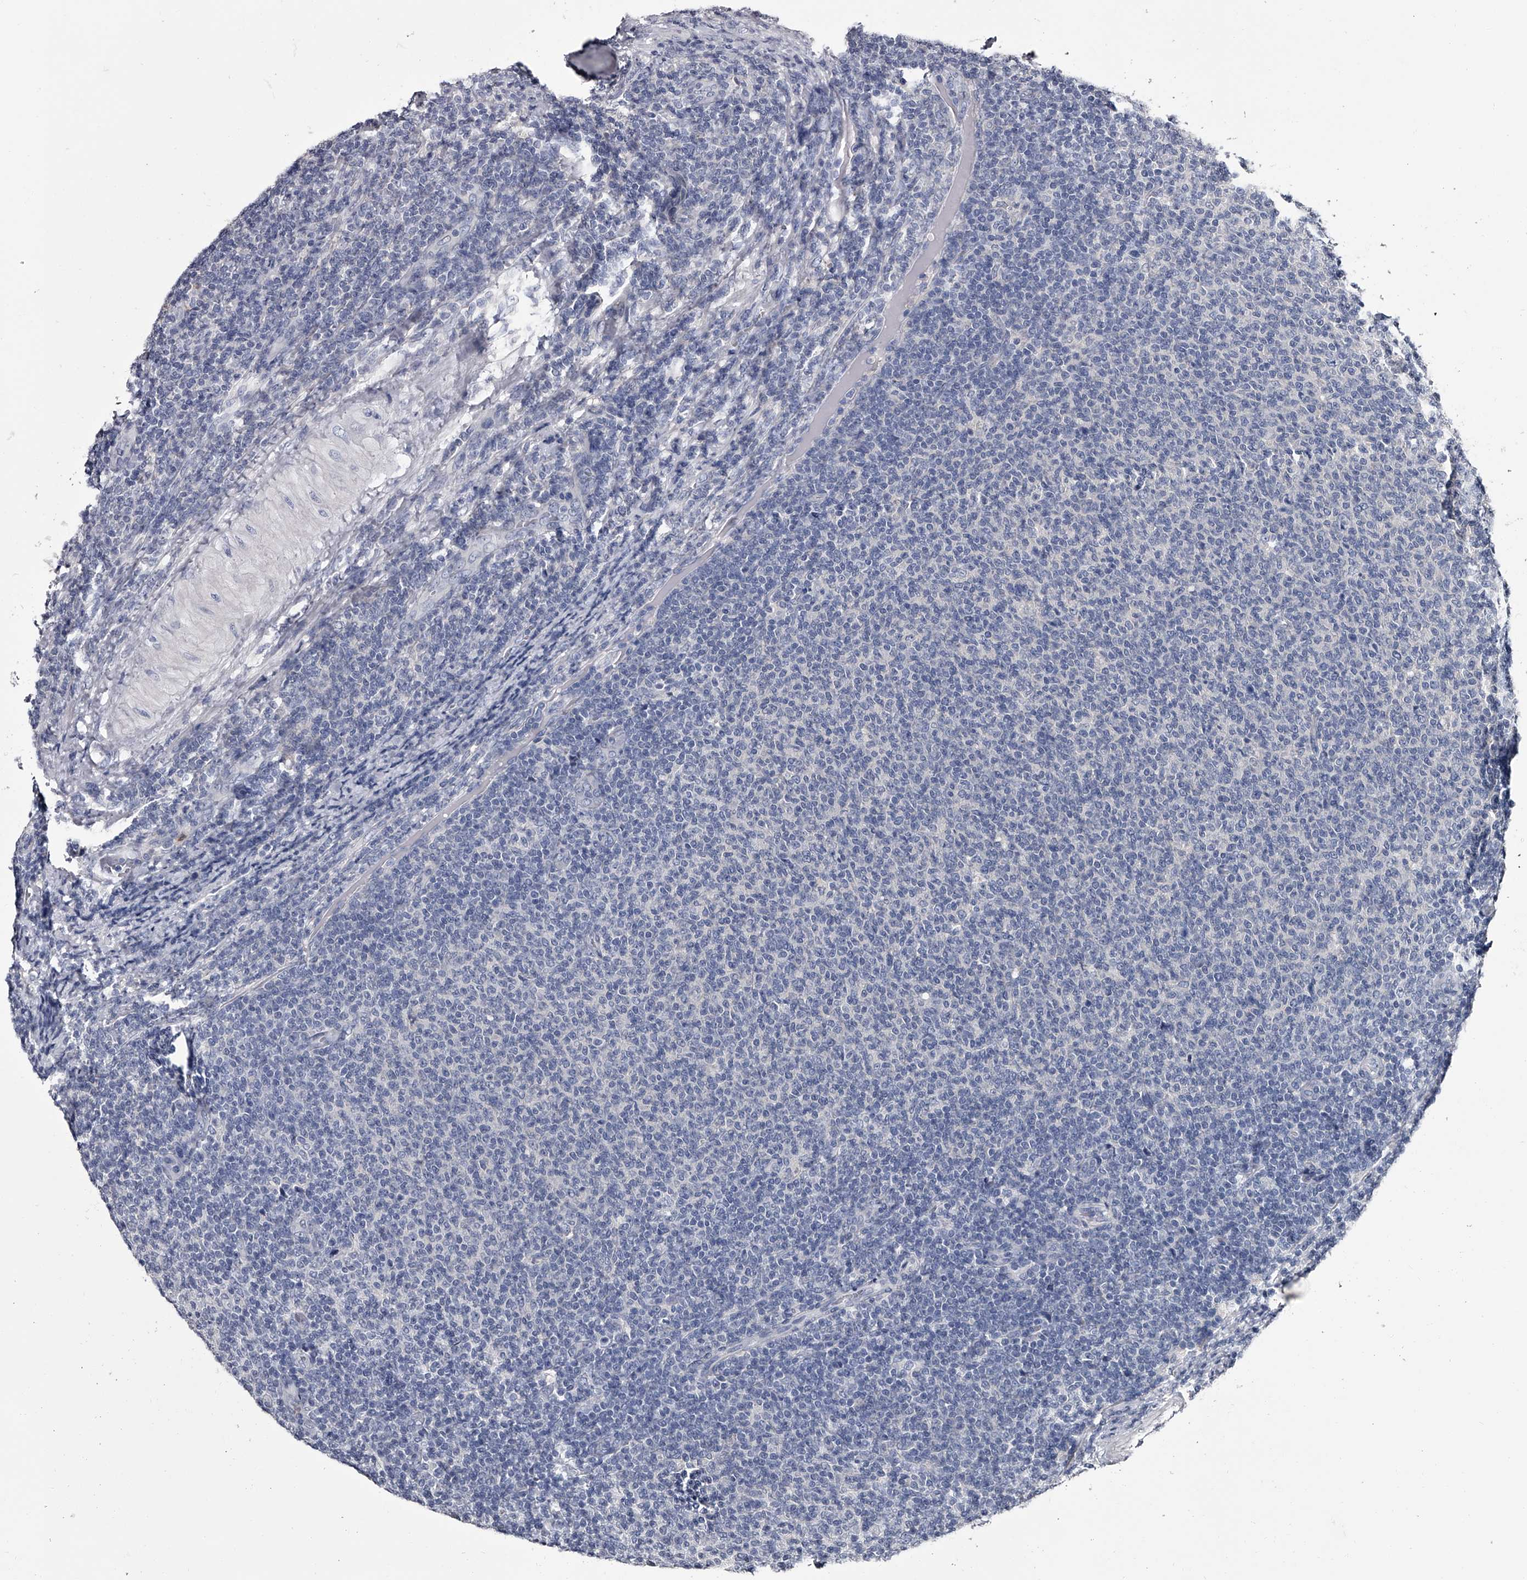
{"staining": {"intensity": "negative", "quantity": "none", "location": "none"}, "tissue": "lymphoma", "cell_type": "Tumor cells", "image_type": "cancer", "snomed": [{"axis": "morphology", "description": "Malignant lymphoma, non-Hodgkin's type, Low grade"}, {"axis": "topography", "description": "Lymph node"}], "caption": "Malignant lymphoma, non-Hodgkin's type (low-grade) was stained to show a protein in brown. There is no significant positivity in tumor cells.", "gene": "GAPVD1", "patient": {"sex": "male", "age": 66}}